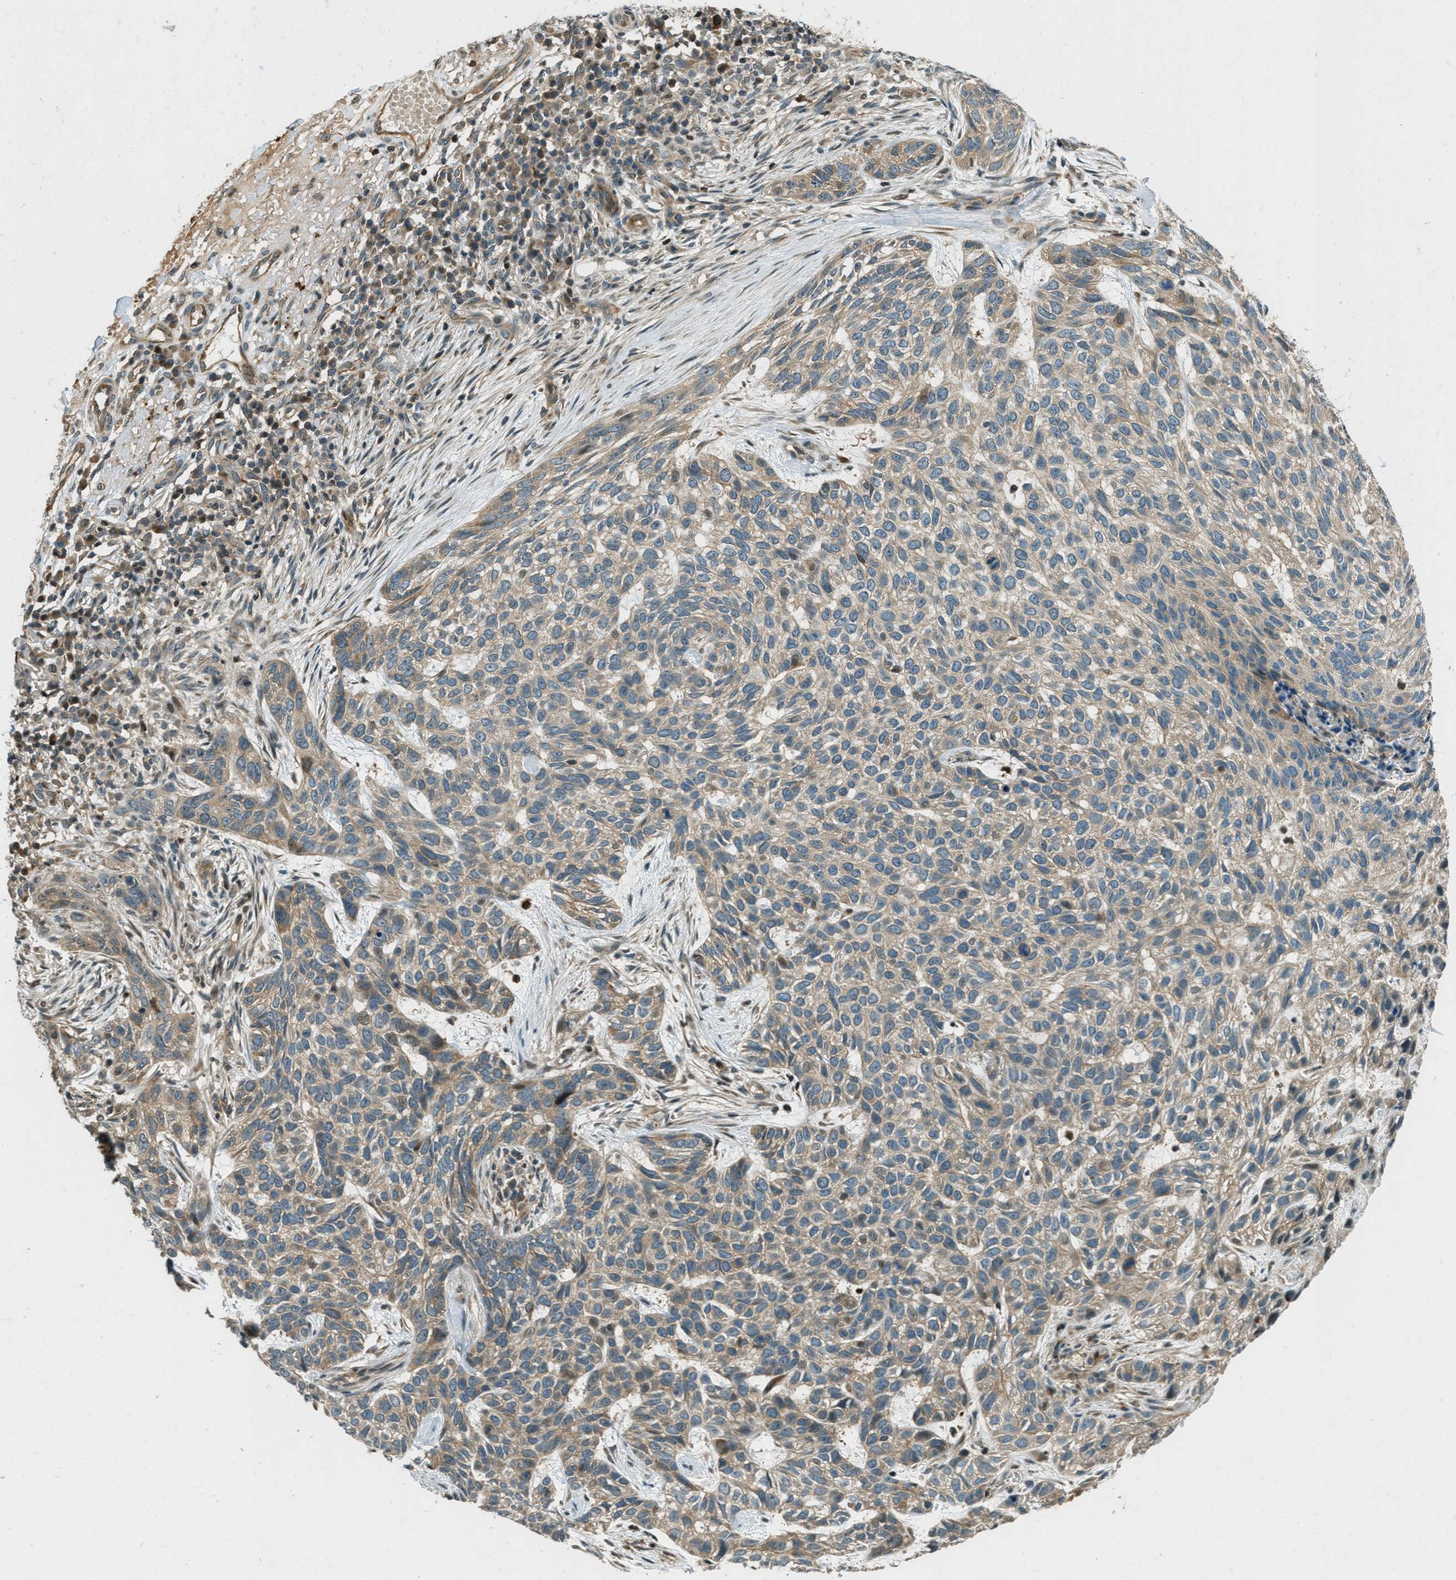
{"staining": {"intensity": "moderate", "quantity": "25%-75%", "location": "cytoplasmic/membranous"}, "tissue": "skin cancer", "cell_type": "Tumor cells", "image_type": "cancer", "snomed": [{"axis": "morphology", "description": "Normal tissue, NOS"}, {"axis": "morphology", "description": "Basal cell carcinoma"}, {"axis": "topography", "description": "Skin"}], "caption": "Tumor cells exhibit moderate cytoplasmic/membranous expression in about 25%-75% of cells in skin cancer (basal cell carcinoma). The staining is performed using DAB brown chromogen to label protein expression. The nuclei are counter-stained blue using hematoxylin.", "gene": "PTPN23", "patient": {"sex": "male", "age": 79}}